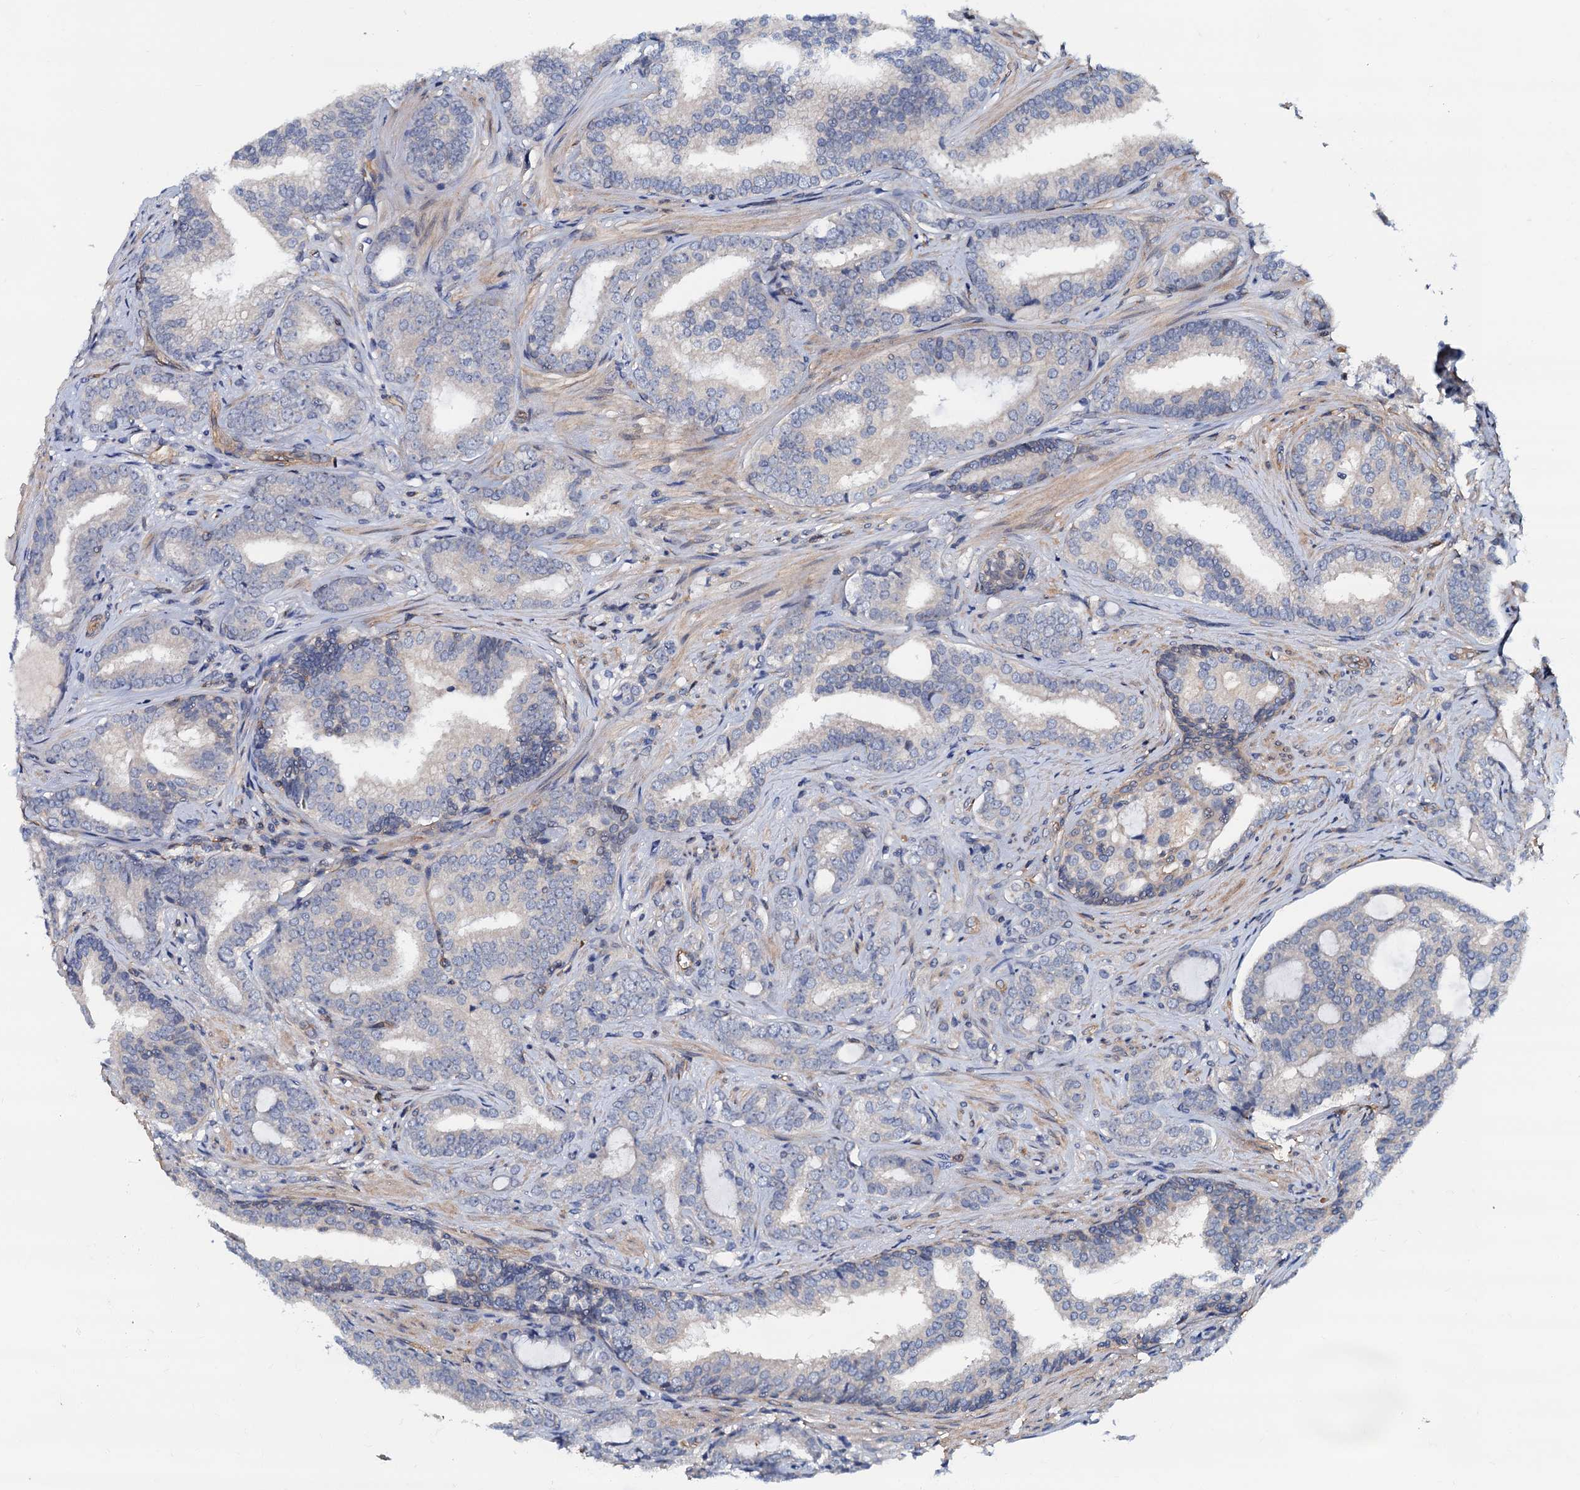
{"staining": {"intensity": "negative", "quantity": "none", "location": "none"}, "tissue": "prostate cancer", "cell_type": "Tumor cells", "image_type": "cancer", "snomed": [{"axis": "morphology", "description": "Adenocarcinoma, High grade"}, {"axis": "topography", "description": "Prostate"}], "caption": "Immunohistochemistry micrograph of human prostate cancer (high-grade adenocarcinoma) stained for a protein (brown), which reveals no expression in tumor cells.", "gene": "ROGDI", "patient": {"sex": "male", "age": 63}}